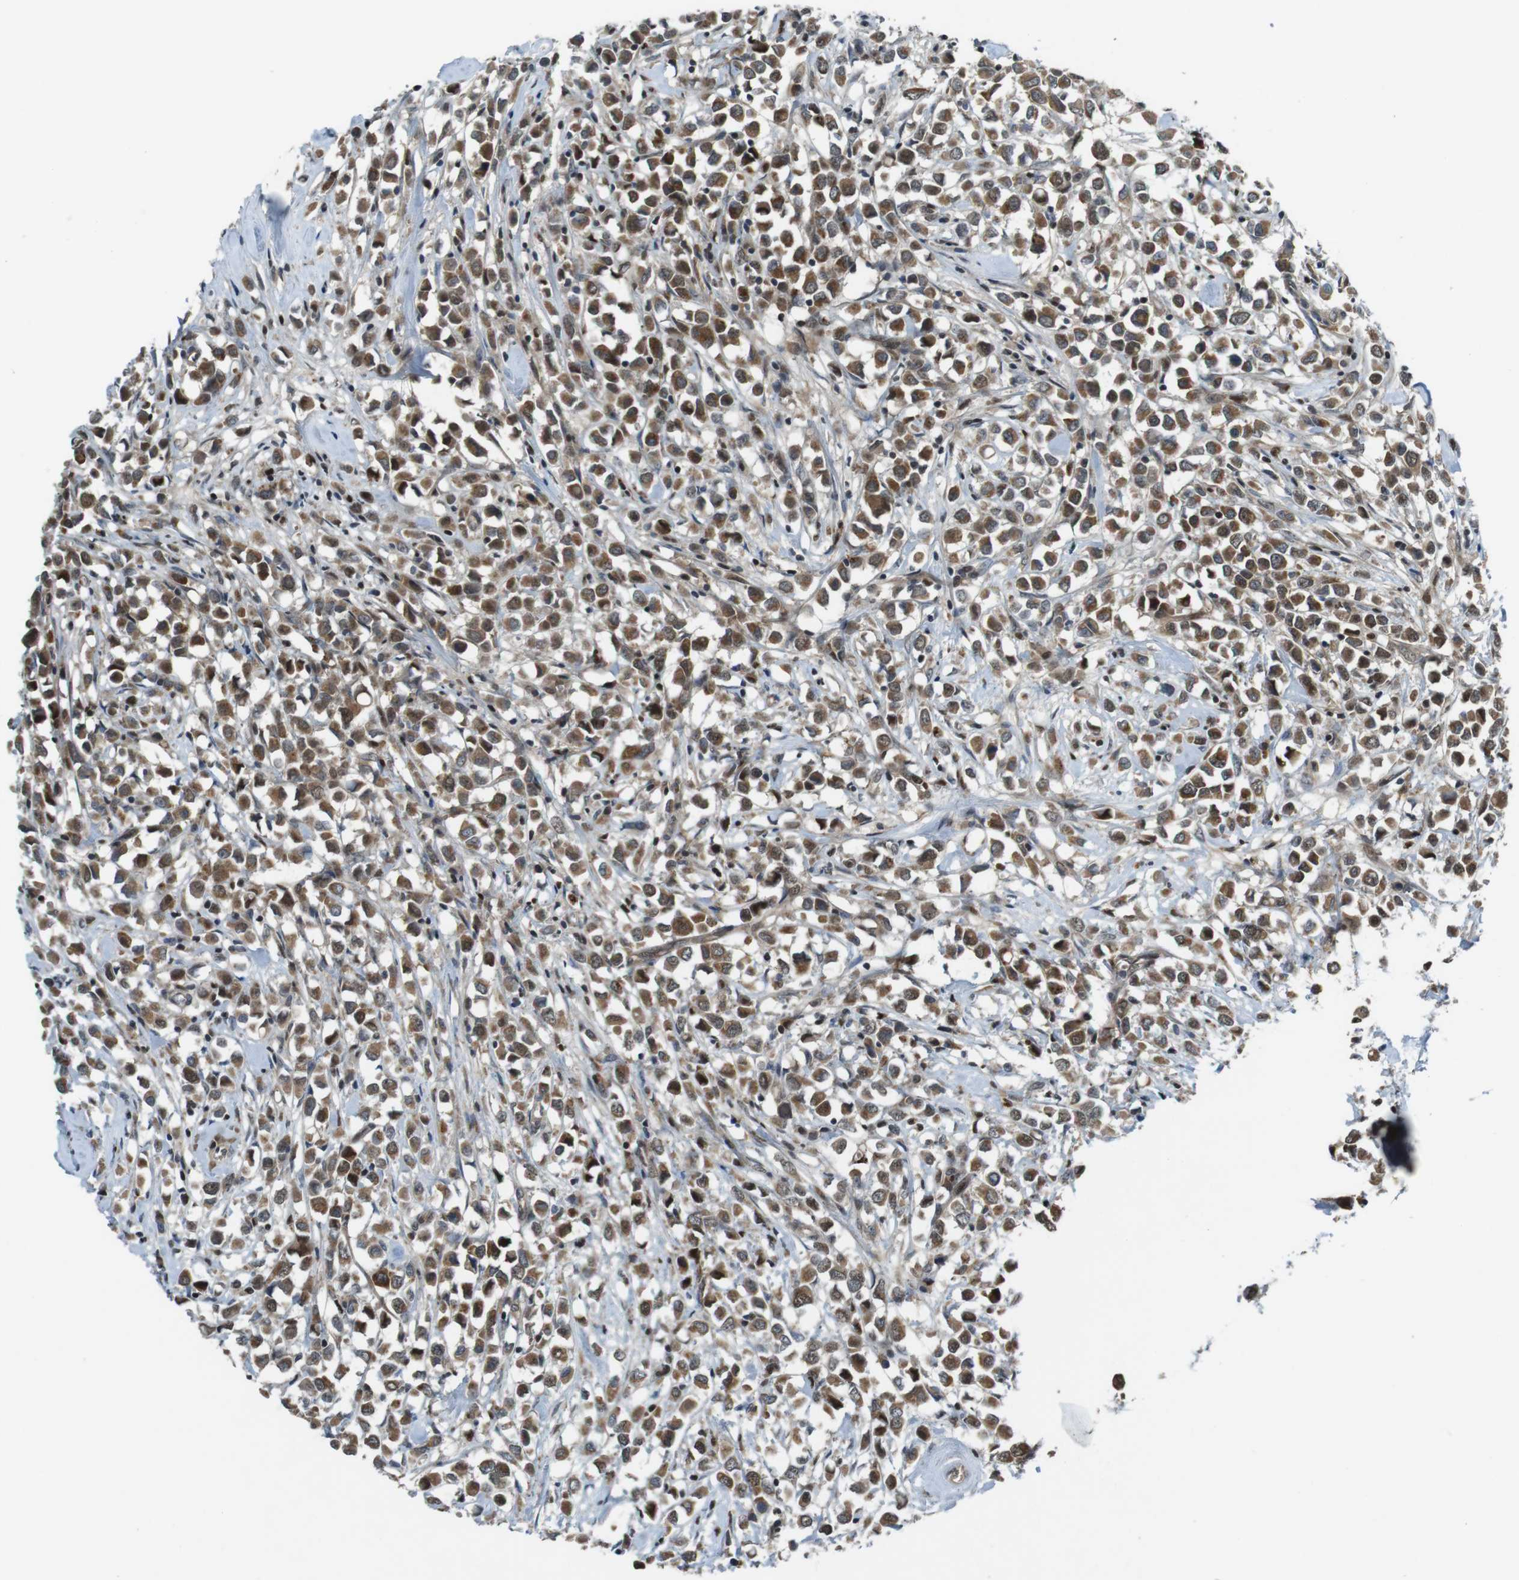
{"staining": {"intensity": "moderate", "quantity": ">75%", "location": "cytoplasmic/membranous,nuclear"}, "tissue": "breast cancer", "cell_type": "Tumor cells", "image_type": "cancer", "snomed": [{"axis": "morphology", "description": "Duct carcinoma"}, {"axis": "topography", "description": "Breast"}], "caption": "Tumor cells show medium levels of moderate cytoplasmic/membranous and nuclear expression in approximately >75% of cells in human breast cancer. (Stains: DAB (3,3'-diaminobenzidine) in brown, nuclei in blue, Microscopy: brightfield microscopy at high magnification).", "gene": "MAPKAPK5", "patient": {"sex": "female", "age": 61}}